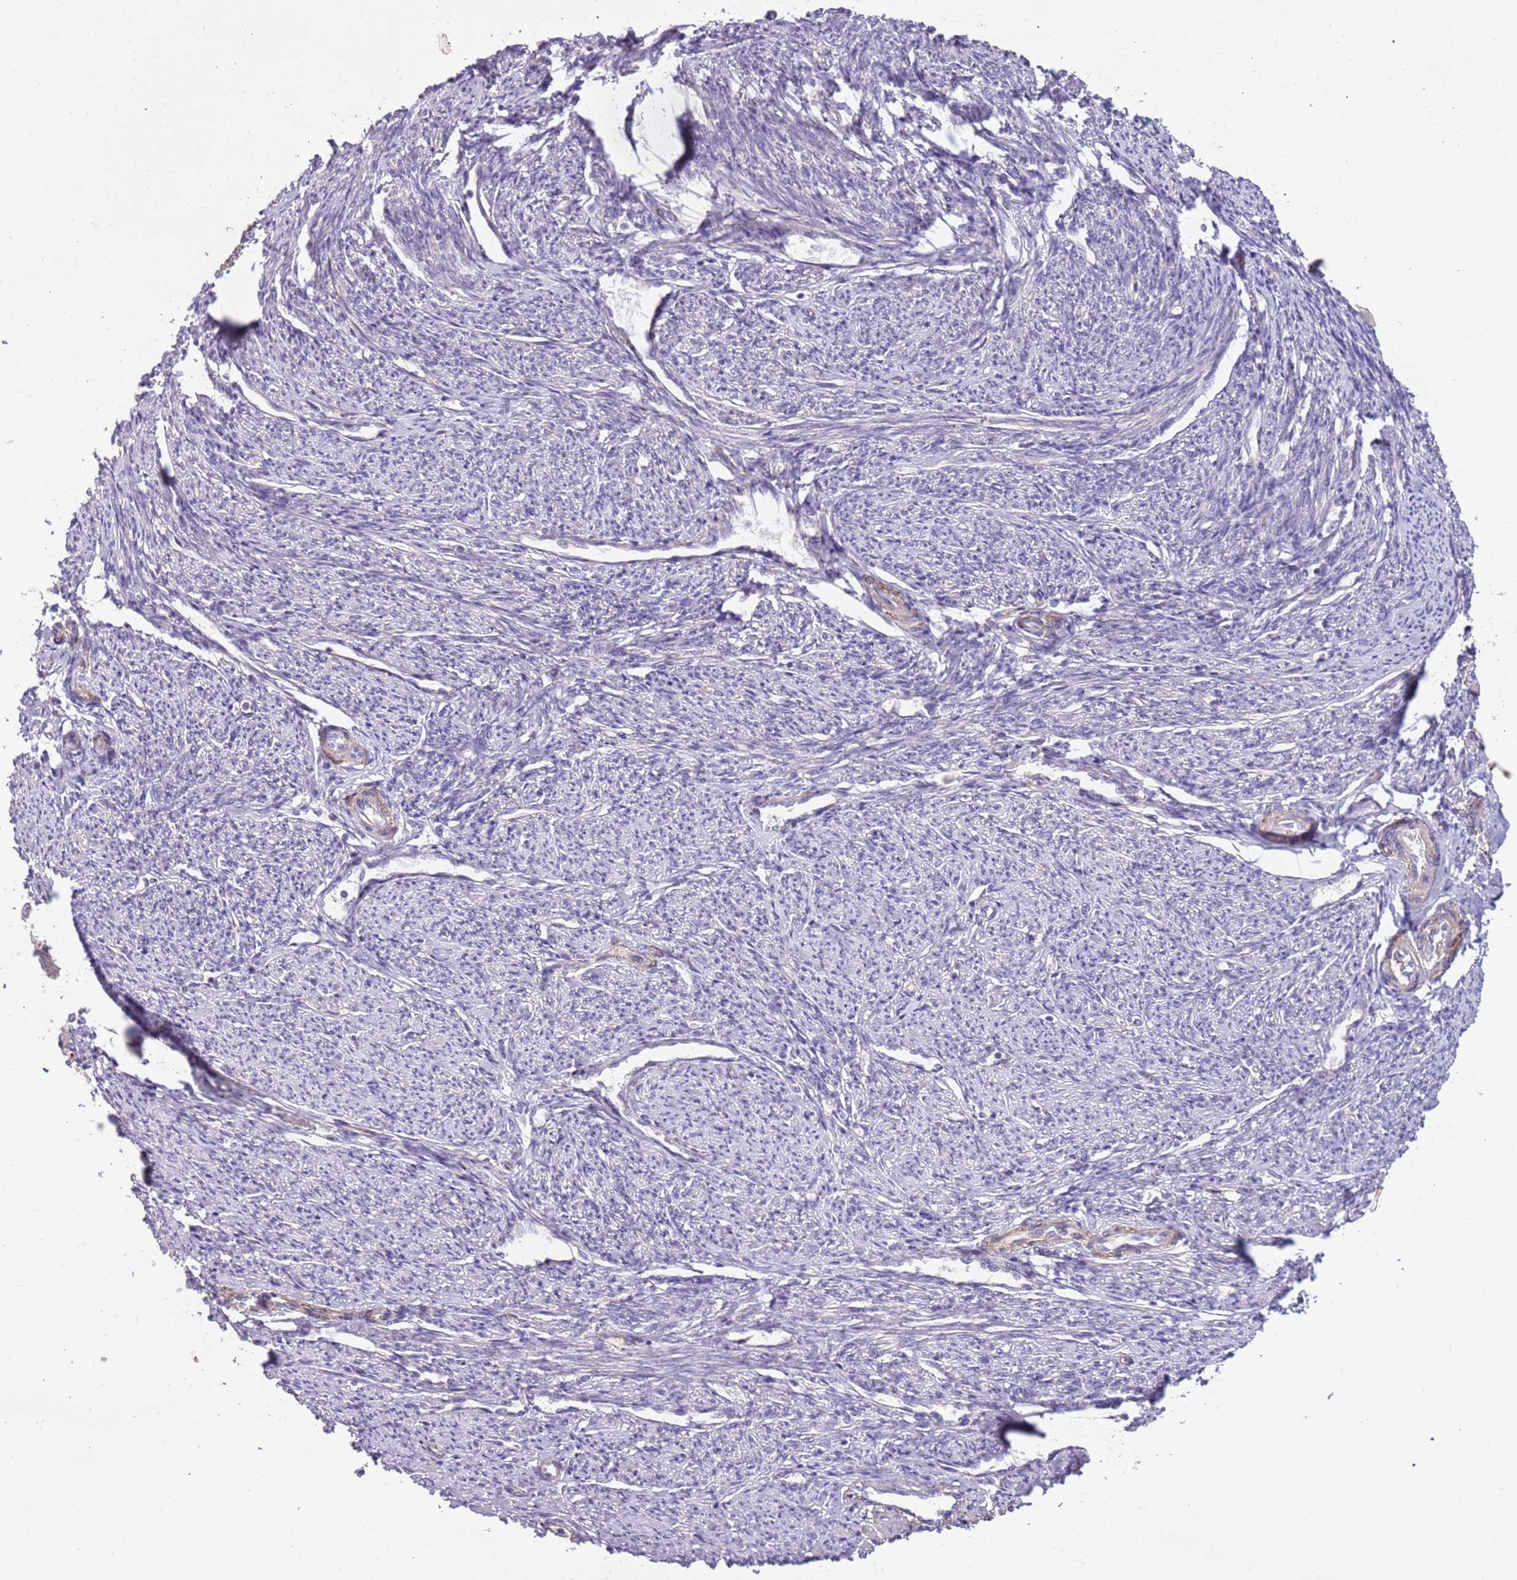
{"staining": {"intensity": "weak", "quantity": "<25%", "location": "cytoplasmic/membranous"}, "tissue": "smooth muscle", "cell_type": "Smooth muscle cells", "image_type": "normal", "snomed": [{"axis": "morphology", "description": "Normal tissue, NOS"}, {"axis": "topography", "description": "Smooth muscle"}, {"axis": "topography", "description": "Uterus"}], "caption": "IHC image of benign smooth muscle: smooth muscle stained with DAB (3,3'-diaminobenzidine) shows no significant protein expression in smooth muscle cells.", "gene": "MEI1", "patient": {"sex": "female", "age": 59}}